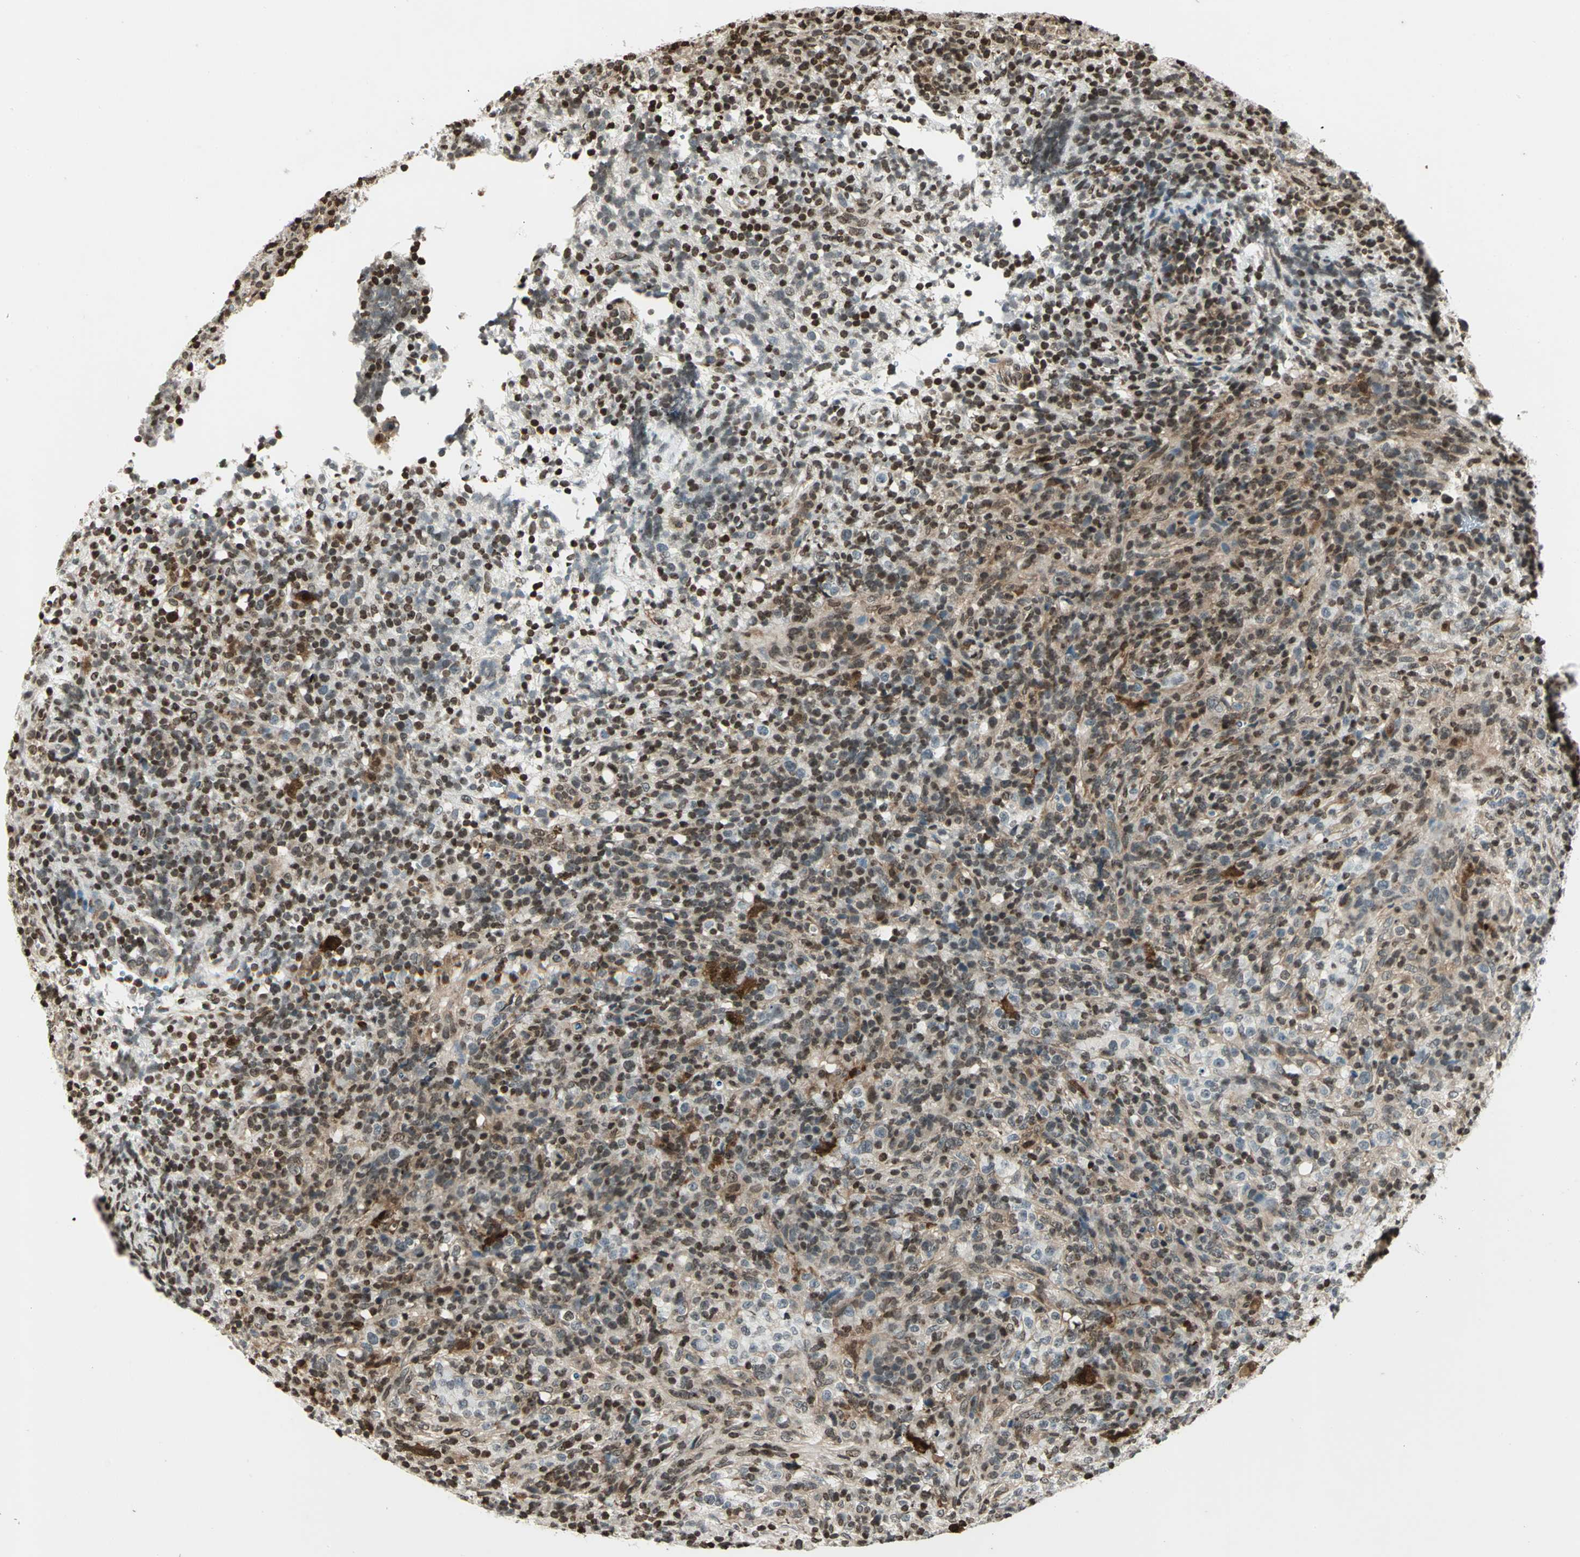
{"staining": {"intensity": "moderate", "quantity": "25%-75%", "location": "cytoplasmic/membranous,nuclear"}, "tissue": "lymphoma", "cell_type": "Tumor cells", "image_type": "cancer", "snomed": [{"axis": "morphology", "description": "Malignant lymphoma, non-Hodgkin's type, High grade"}, {"axis": "topography", "description": "Lymph node"}], "caption": "Lymphoma stained with DAB immunohistochemistry (IHC) demonstrates medium levels of moderate cytoplasmic/membranous and nuclear staining in approximately 25%-75% of tumor cells.", "gene": "LGALS3", "patient": {"sex": "female", "age": 76}}